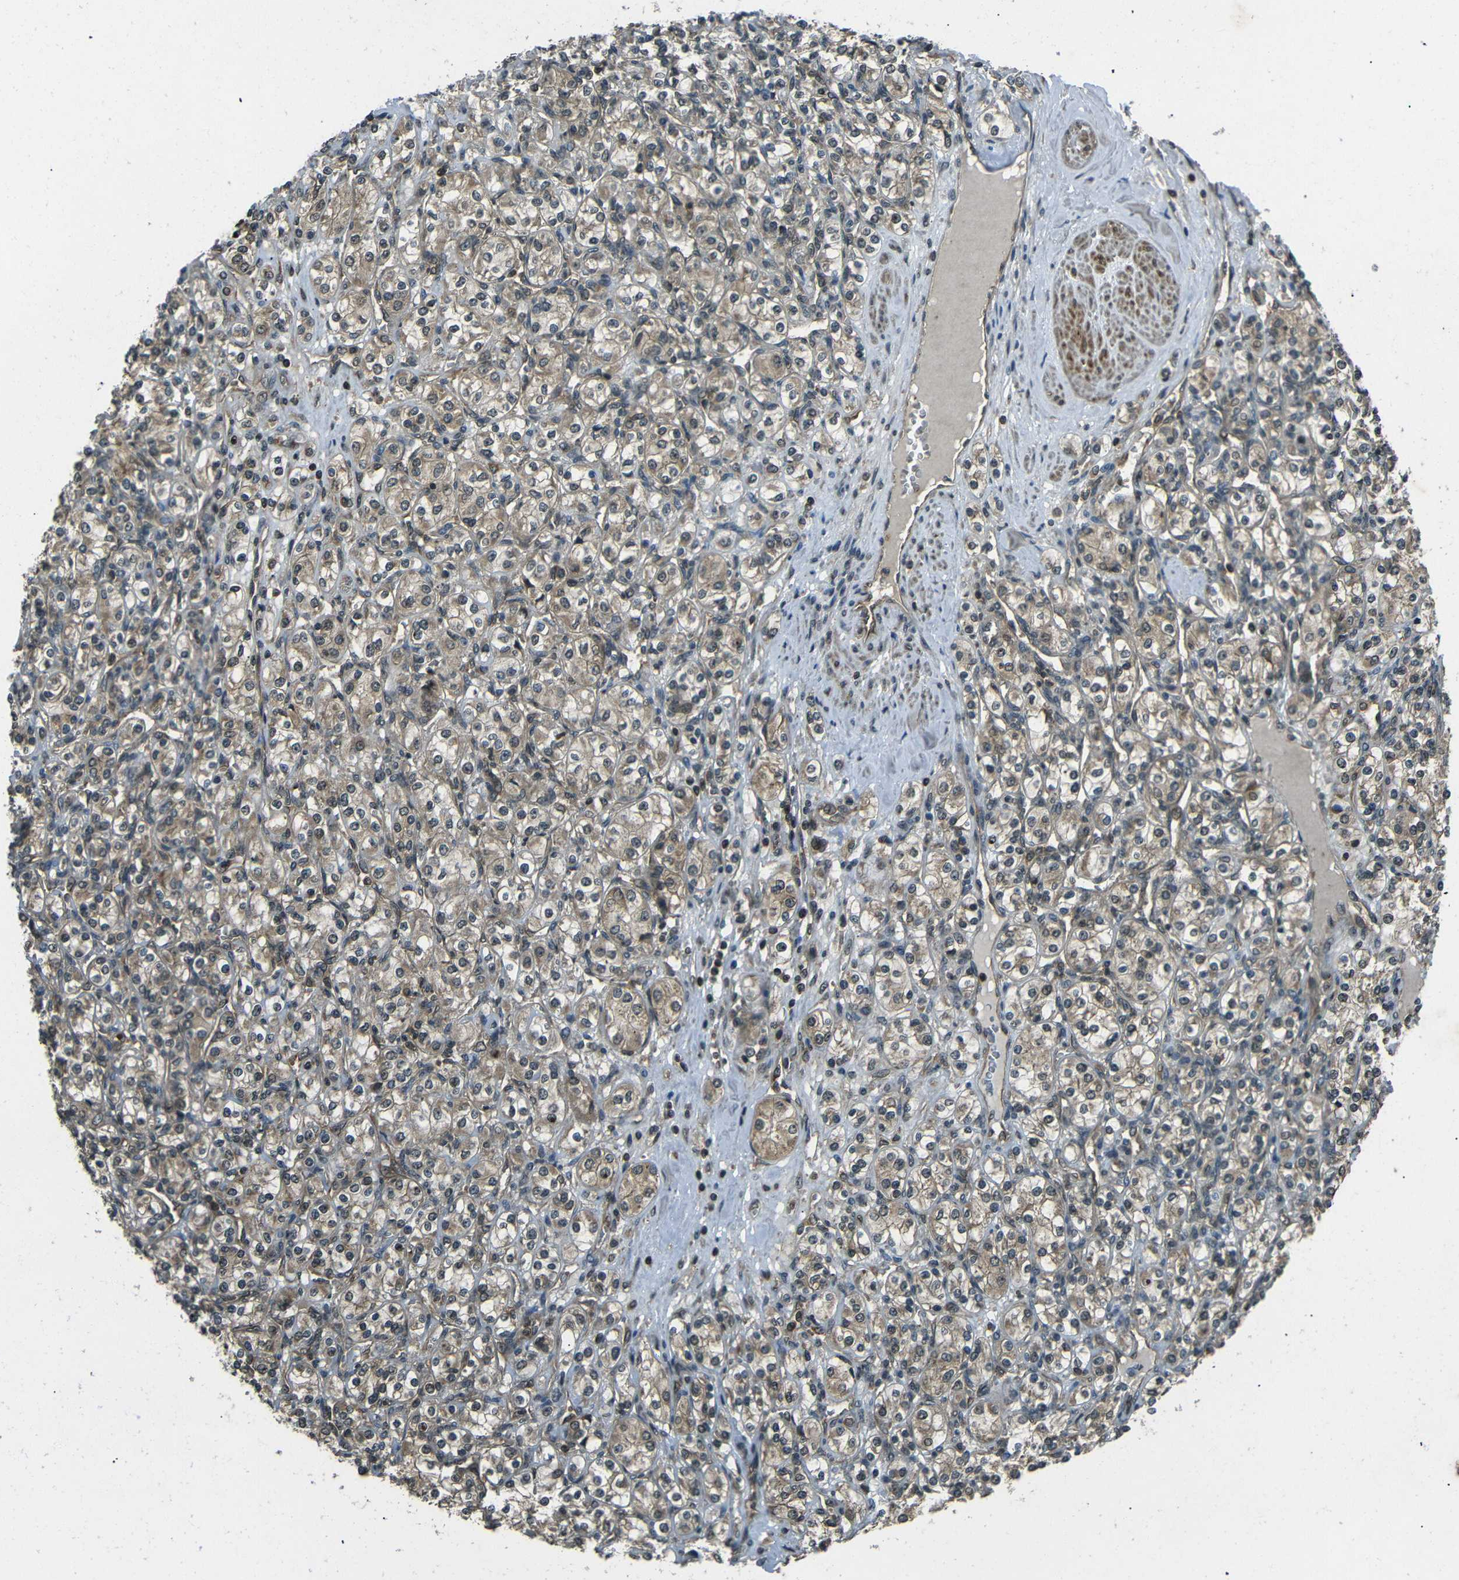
{"staining": {"intensity": "weak", "quantity": ">75%", "location": "cytoplasmic/membranous"}, "tissue": "renal cancer", "cell_type": "Tumor cells", "image_type": "cancer", "snomed": [{"axis": "morphology", "description": "Adenocarcinoma, NOS"}, {"axis": "topography", "description": "Kidney"}], "caption": "Protein expression analysis of human renal cancer reveals weak cytoplasmic/membranous positivity in about >75% of tumor cells. Nuclei are stained in blue.", "gene": "PLK2", "patient": {"sex": "male", "age": 77}}